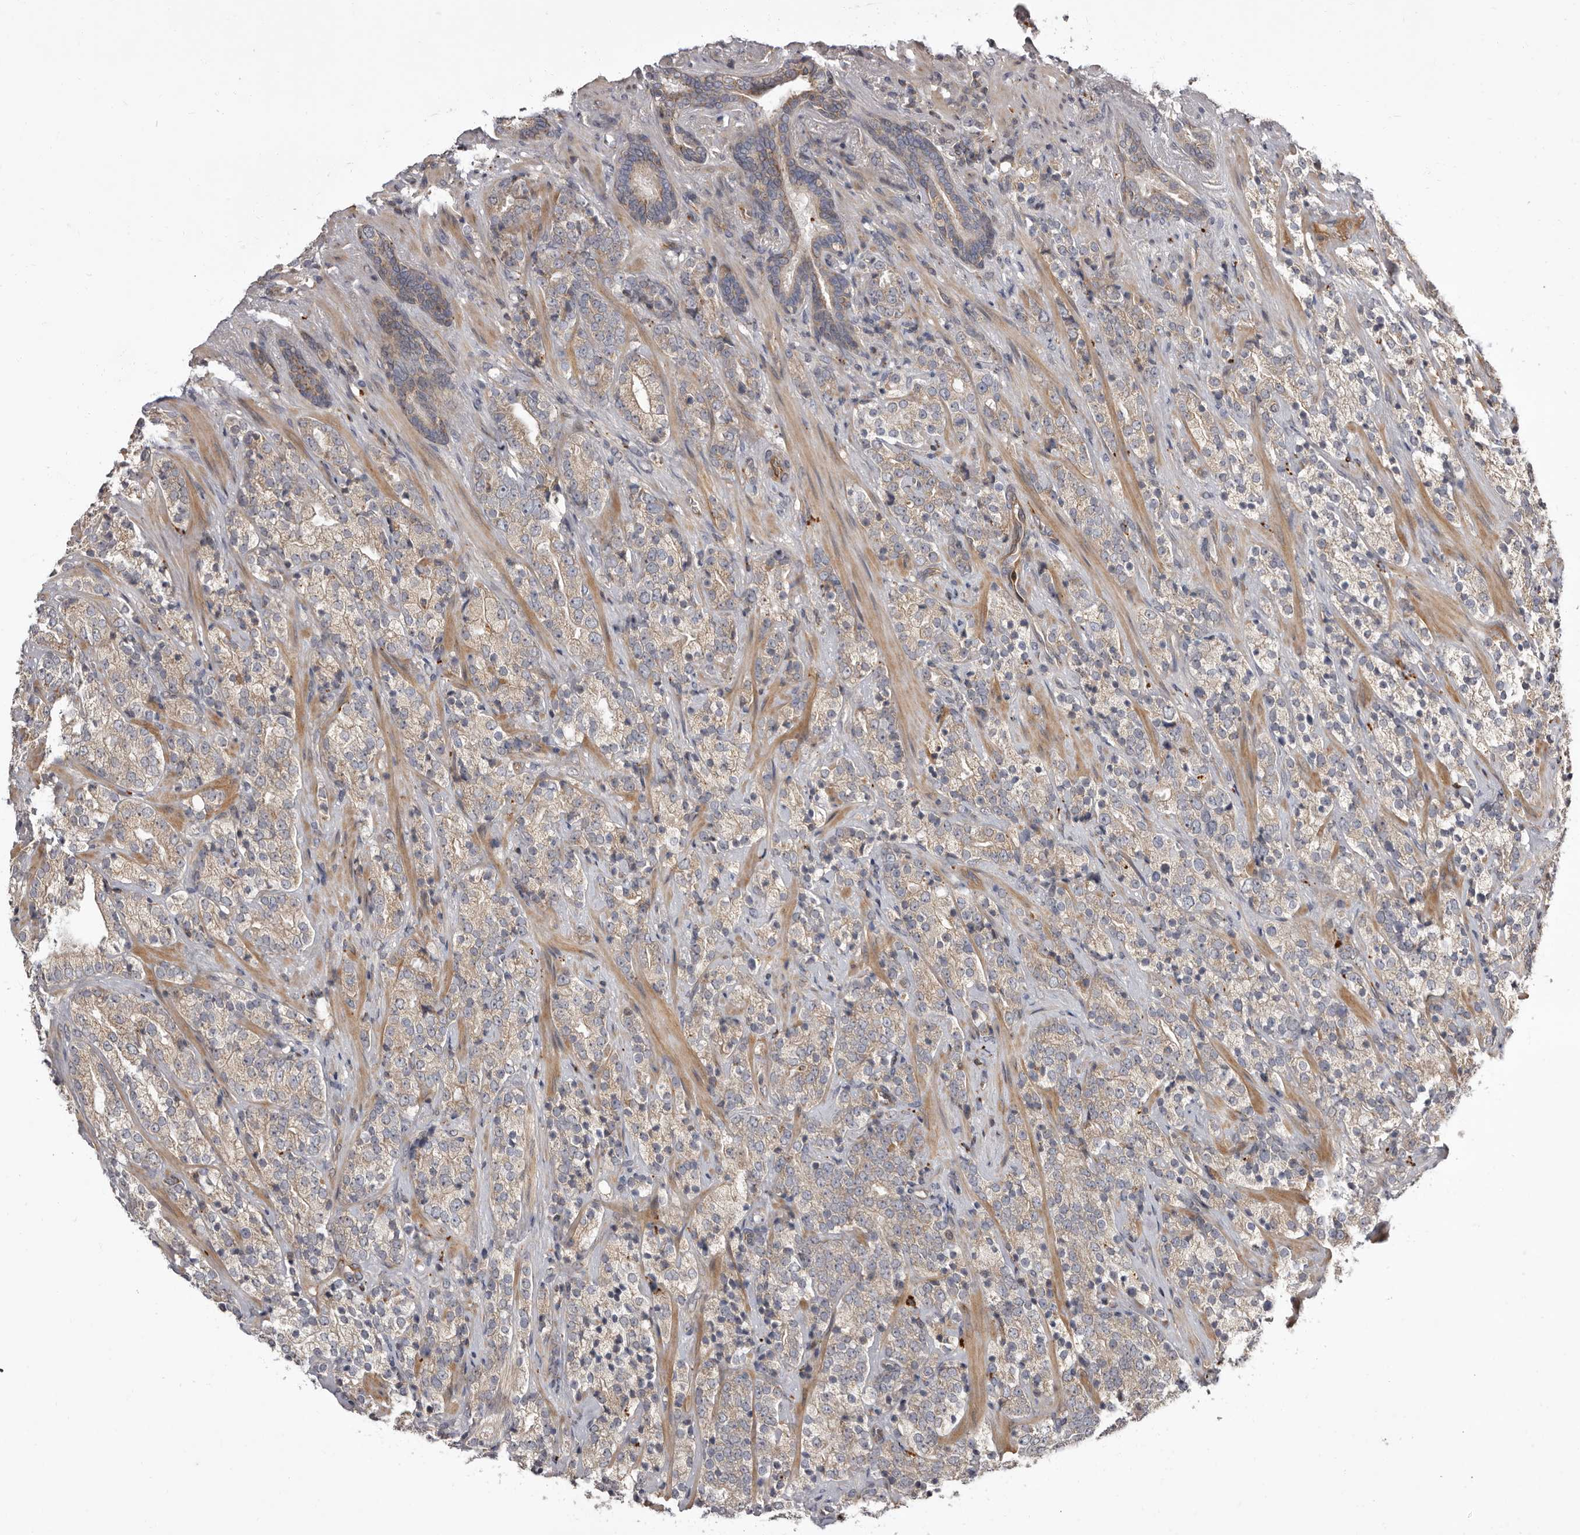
{"staining": {"intensity": "negative", "quantity": "none", "location": "none"}, "tissue": "prostate cancer", "cell_type": "Tumor cells", "image_type": "cancer", "snomed": [{"axis": "morphology", "description": "Adenocarcinoma, High grade"}, {"axis": "topography", "description": "Prostate"}], "caption": "Tumor cells are negative for brown protein staining in prostate cancer (high-grade adenocarcinoma).", "gene": "ADCY2", "patient": {"sex": "male", "age": 71}}